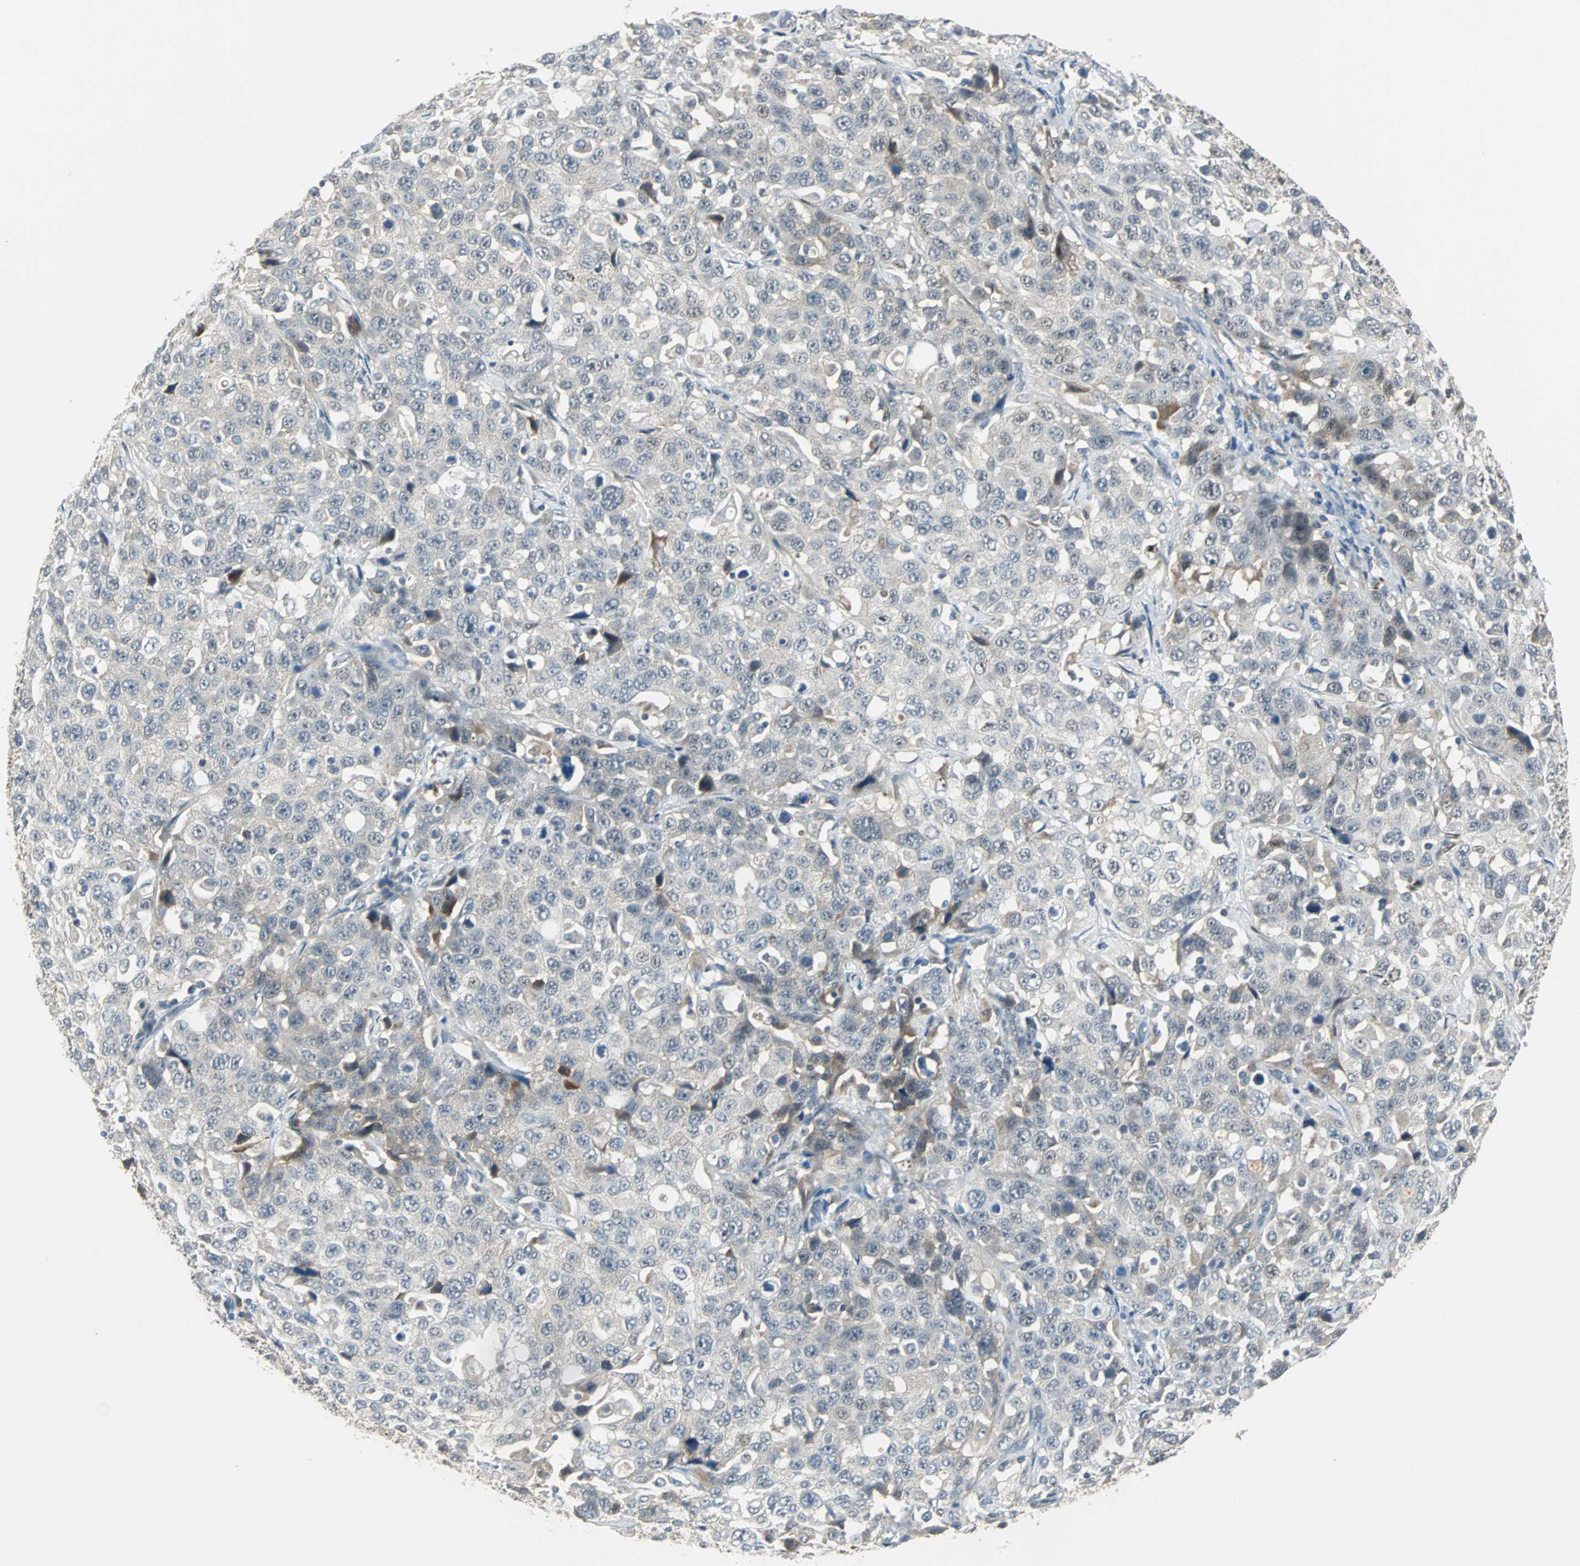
{"staining": {"intensity": "weak", "quantity": "<25%", "location": "cytoplasmic/membranous"}, "tissue": "stomach cancer", "cell_type": "Tumor cells", "image_type": "cancer", "snomed": [{"axis": "morphology", "description": "Normal tissue, NOS"}, {"axis": "morphology", "description": "Adenocarcinoma, NOS"}, {"axis": "topography", "description": "Stomach"}], "caption": "Immunohistochemical staining of human adenocarcinoma (stomach) reveals no significant staining in tumor cells.", "gene": "FHL2", "patient": {"sex": "male", "age": 48}}